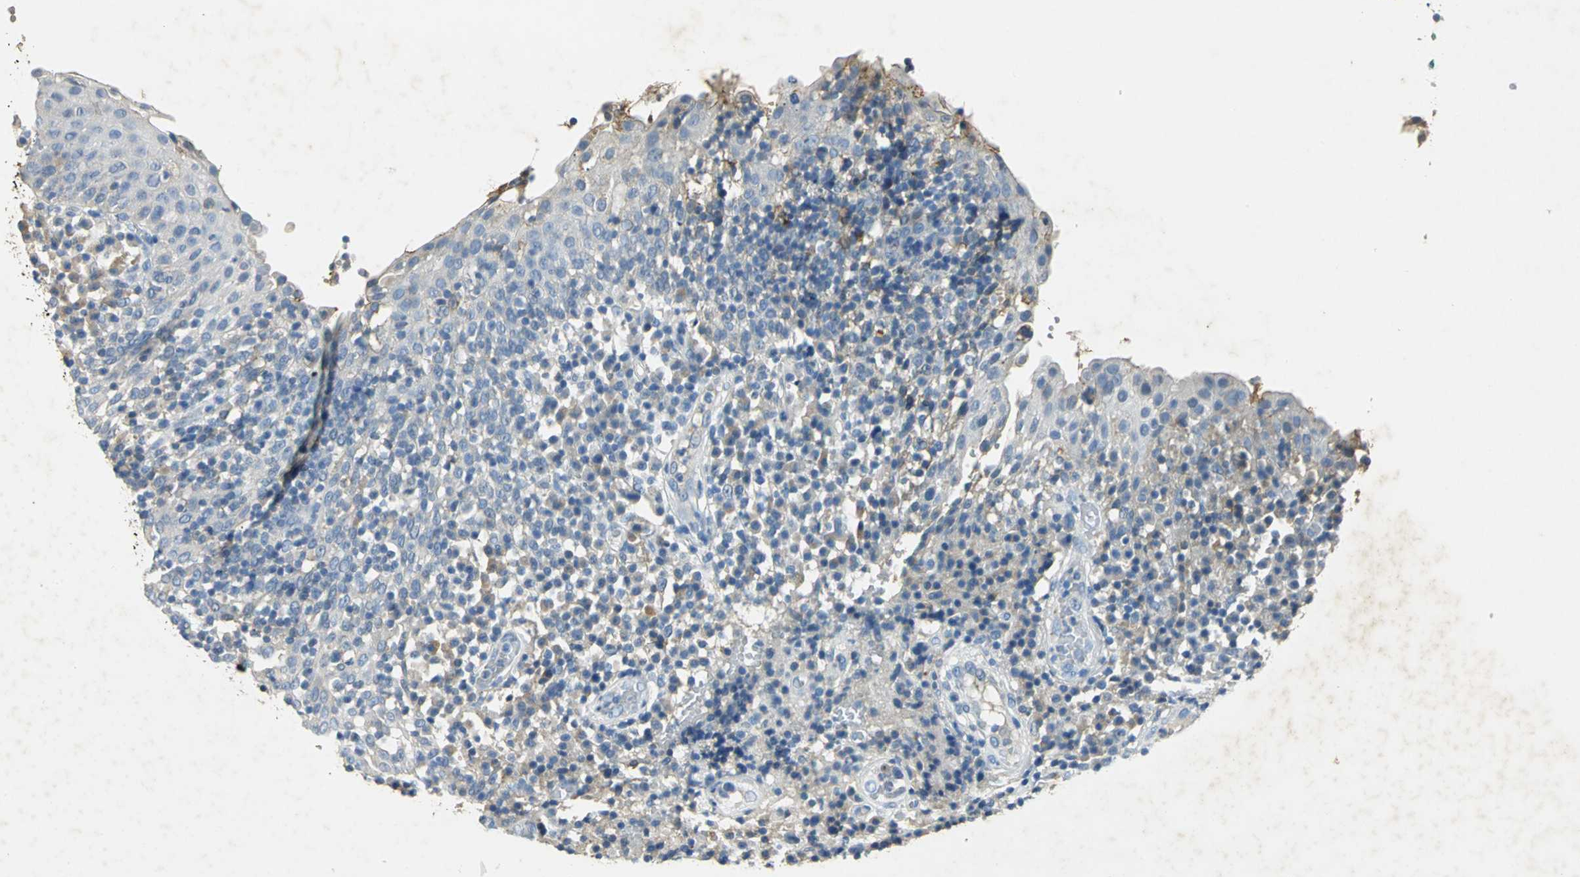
{"staining": {"intensity": "weak", "quantity": "<25%", "location": "cytoplasmic/membranous"}, "tissue": "tonsil", "cell_type": "Germinal center cells", "image_type": "normal", "snomed": [{"axis": "morphology", "description": "Normal tissue, NOS"}, {"axis": "topography", "description": "Tonsil"}], "caption": "Photomicrograph shows no protein staining in germinal center cells of benign tonsil. The staining was performed using DAB (3,3'-diaminobenzidine) to visualize the protein expression in brown, while the nuclei were stained in blue with hematoxylin (Magnification: 20x).", "gene": "ANXA4", "patient": {"sex": "female", "age": 40}}